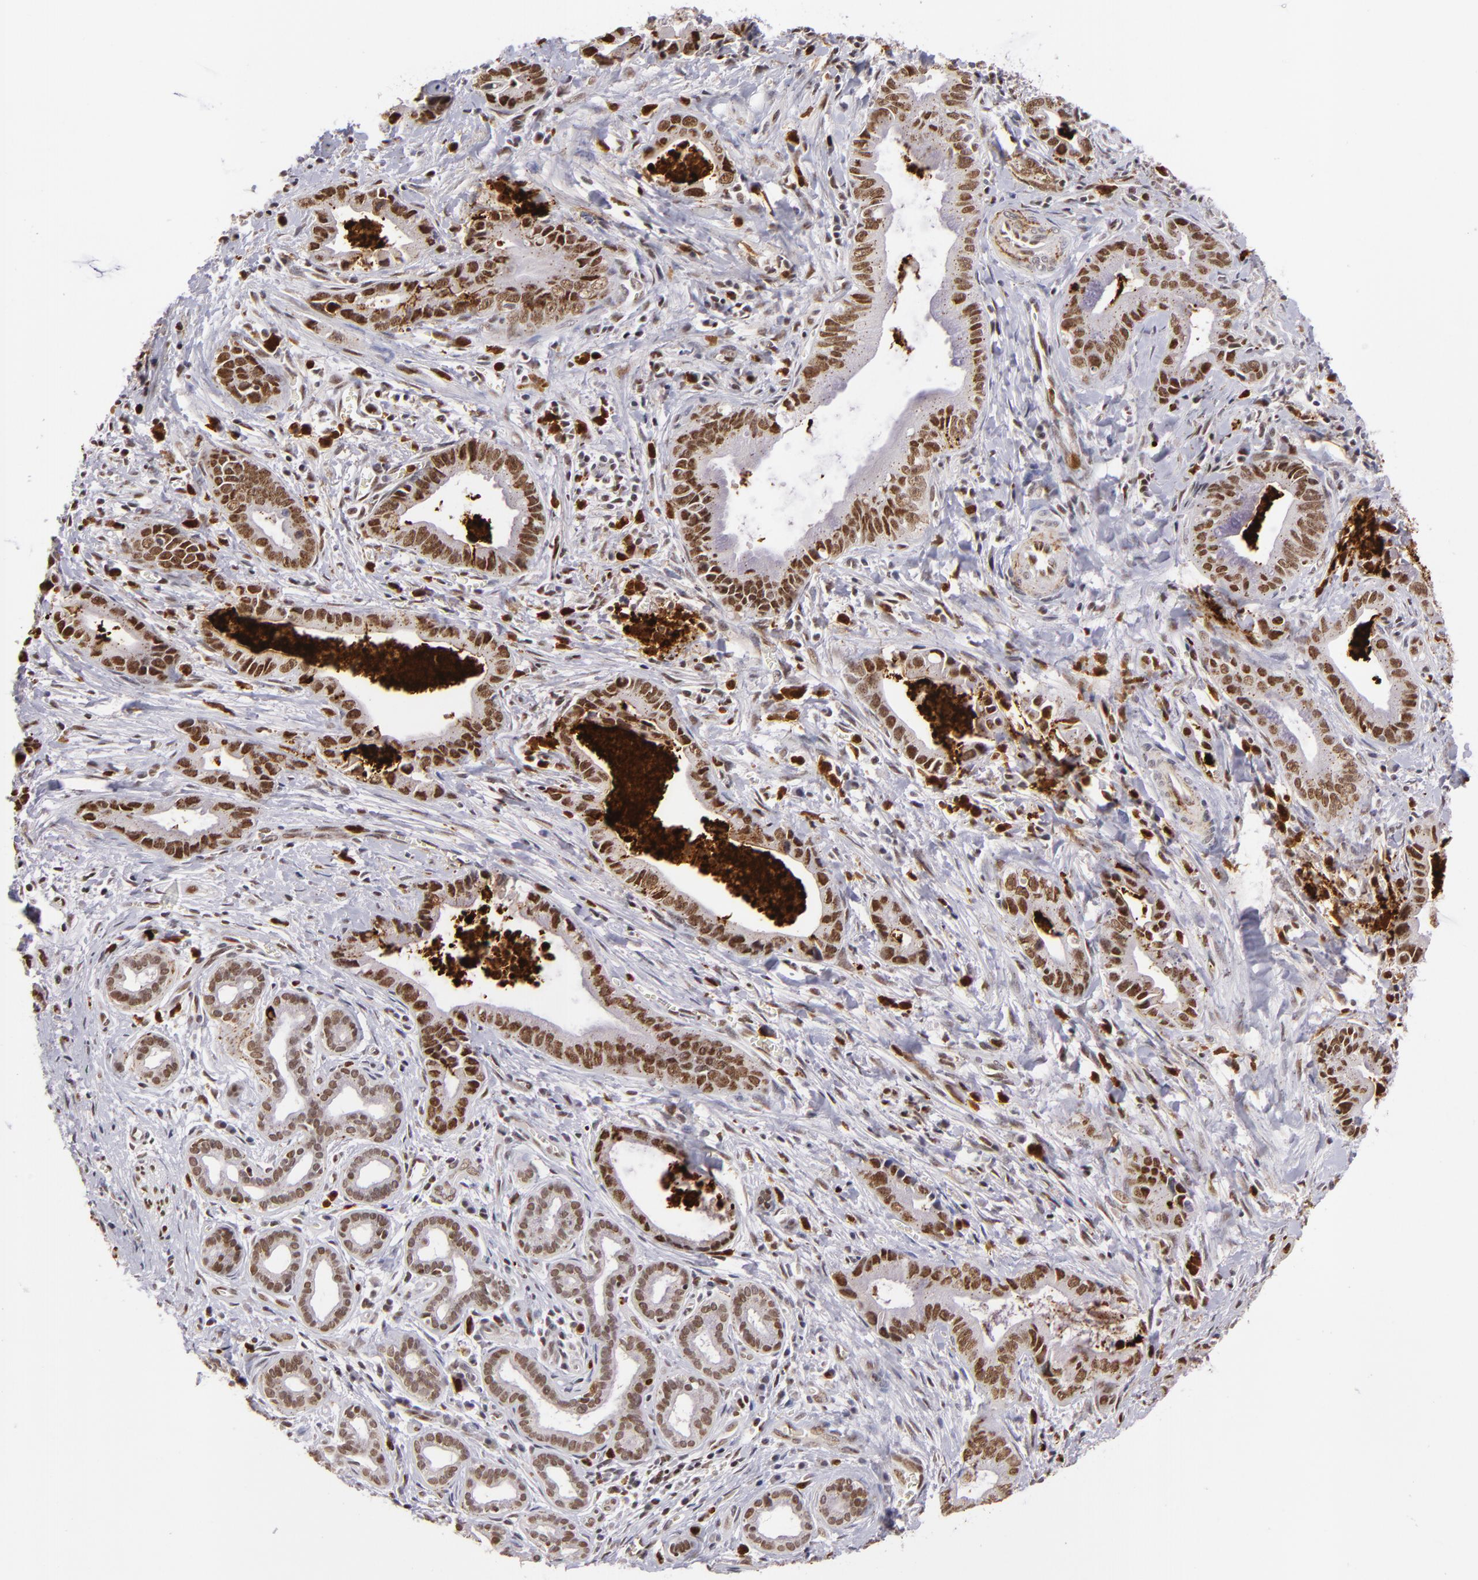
{"staining": {"intensity": "moderate", "quantity": ">75%", "location": "nuclear"}, "tissue": "liver cancer", "cell_type": "Tumor cells", "image_type": "cancer", "snomed": [{"axis": "morphology", "description": "Cholangiocarcinoma"}, {"axis": "topography", "description": "Liver"}], "caption": "Liver cancer was stained to show a protein in brown. There is medium levels of moderate nuclear positivity in about >75% of tumor cells. (IHC, brightfield microscopy, high magnification).", "gene": "RXRG", "patient": {"sex": "female", "age": 55}}